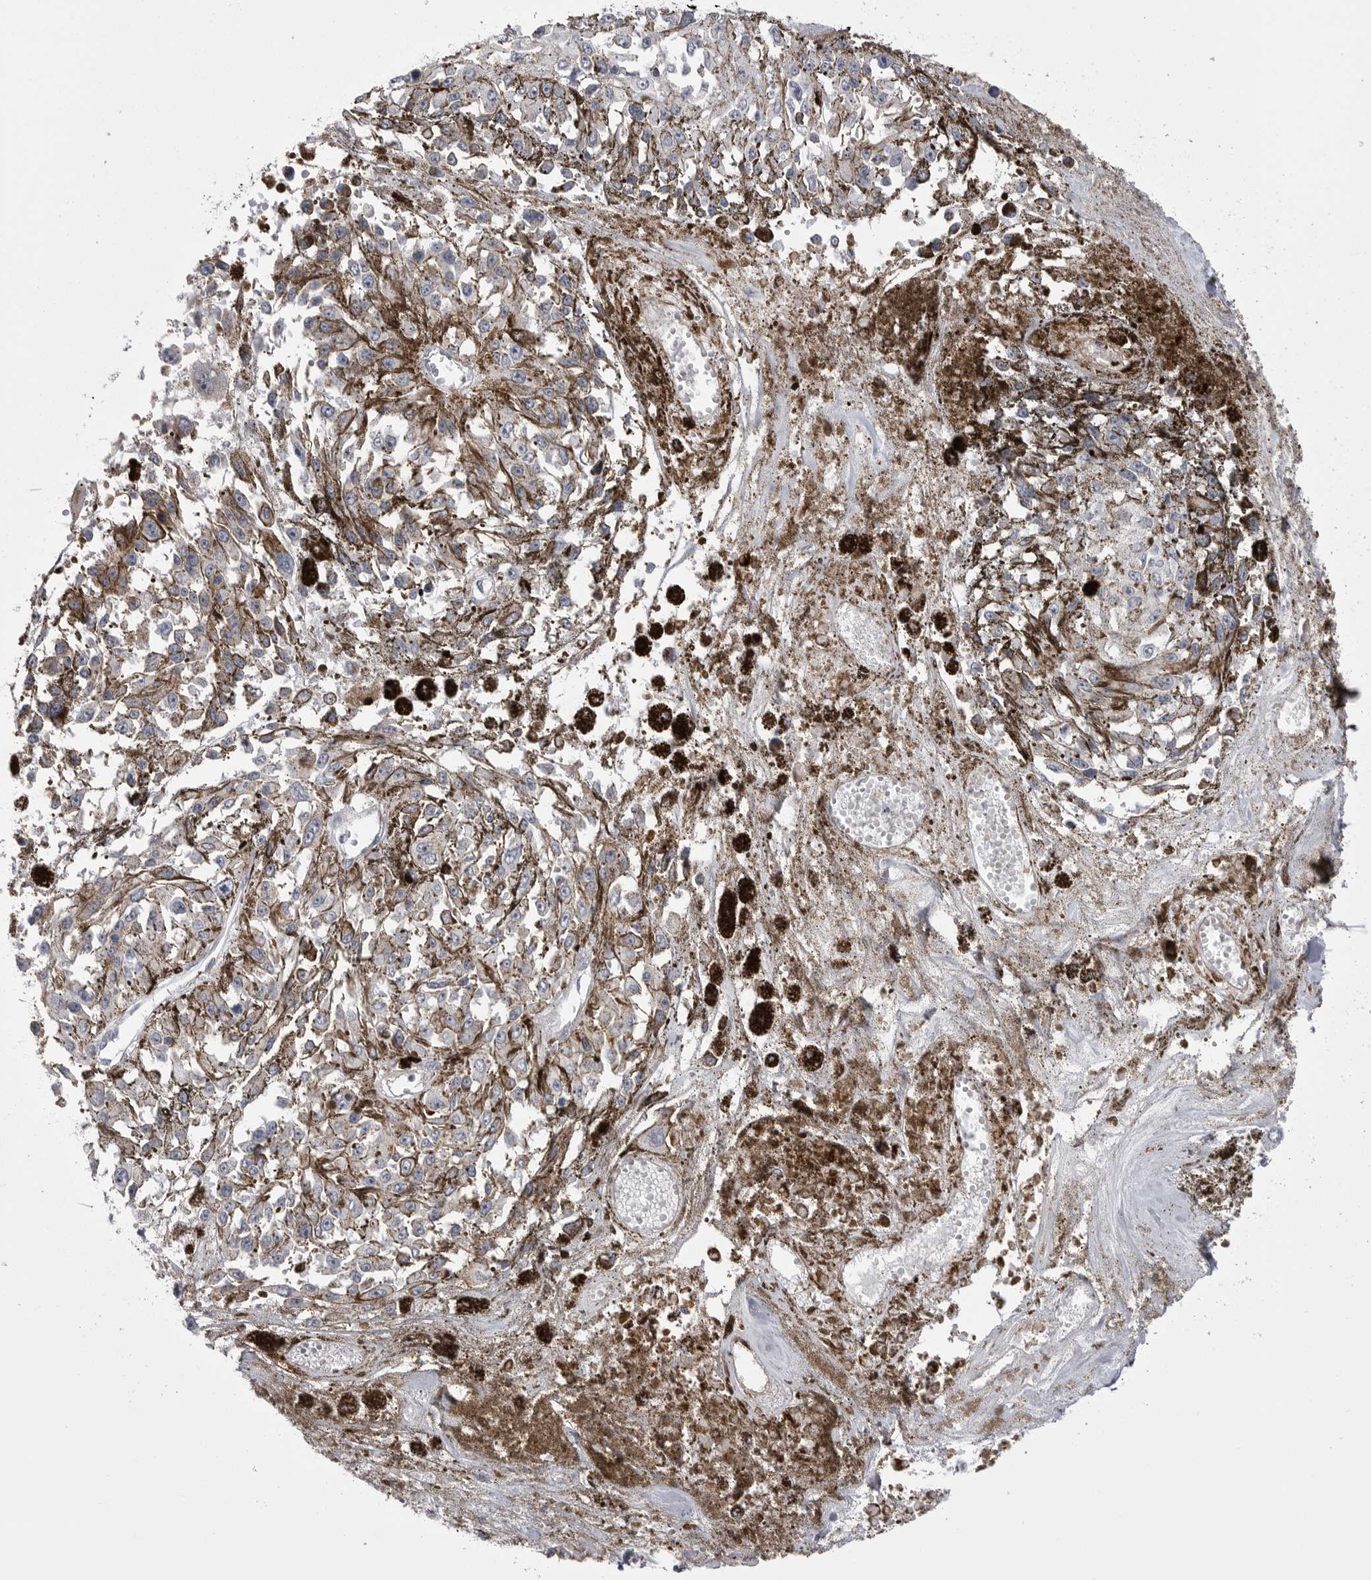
{"staining": {"intensity": "negative", "quantity": "none", "location": "none"}, "tissue": "melanoma", "cell_type": "Tumor cells", "image_type": "cancer", "snomed": [{"axis": "morphology", "description": "Malignant melanoma, Metastatic site"}, {"axis": "topography", "description": "Lymph node"}], "caption": "Tumor cells are negative for protein expression in human malignant melanoma (metastatic site).", "gene": "PSPN", "patient": {"sex": "male", "age": 59}}